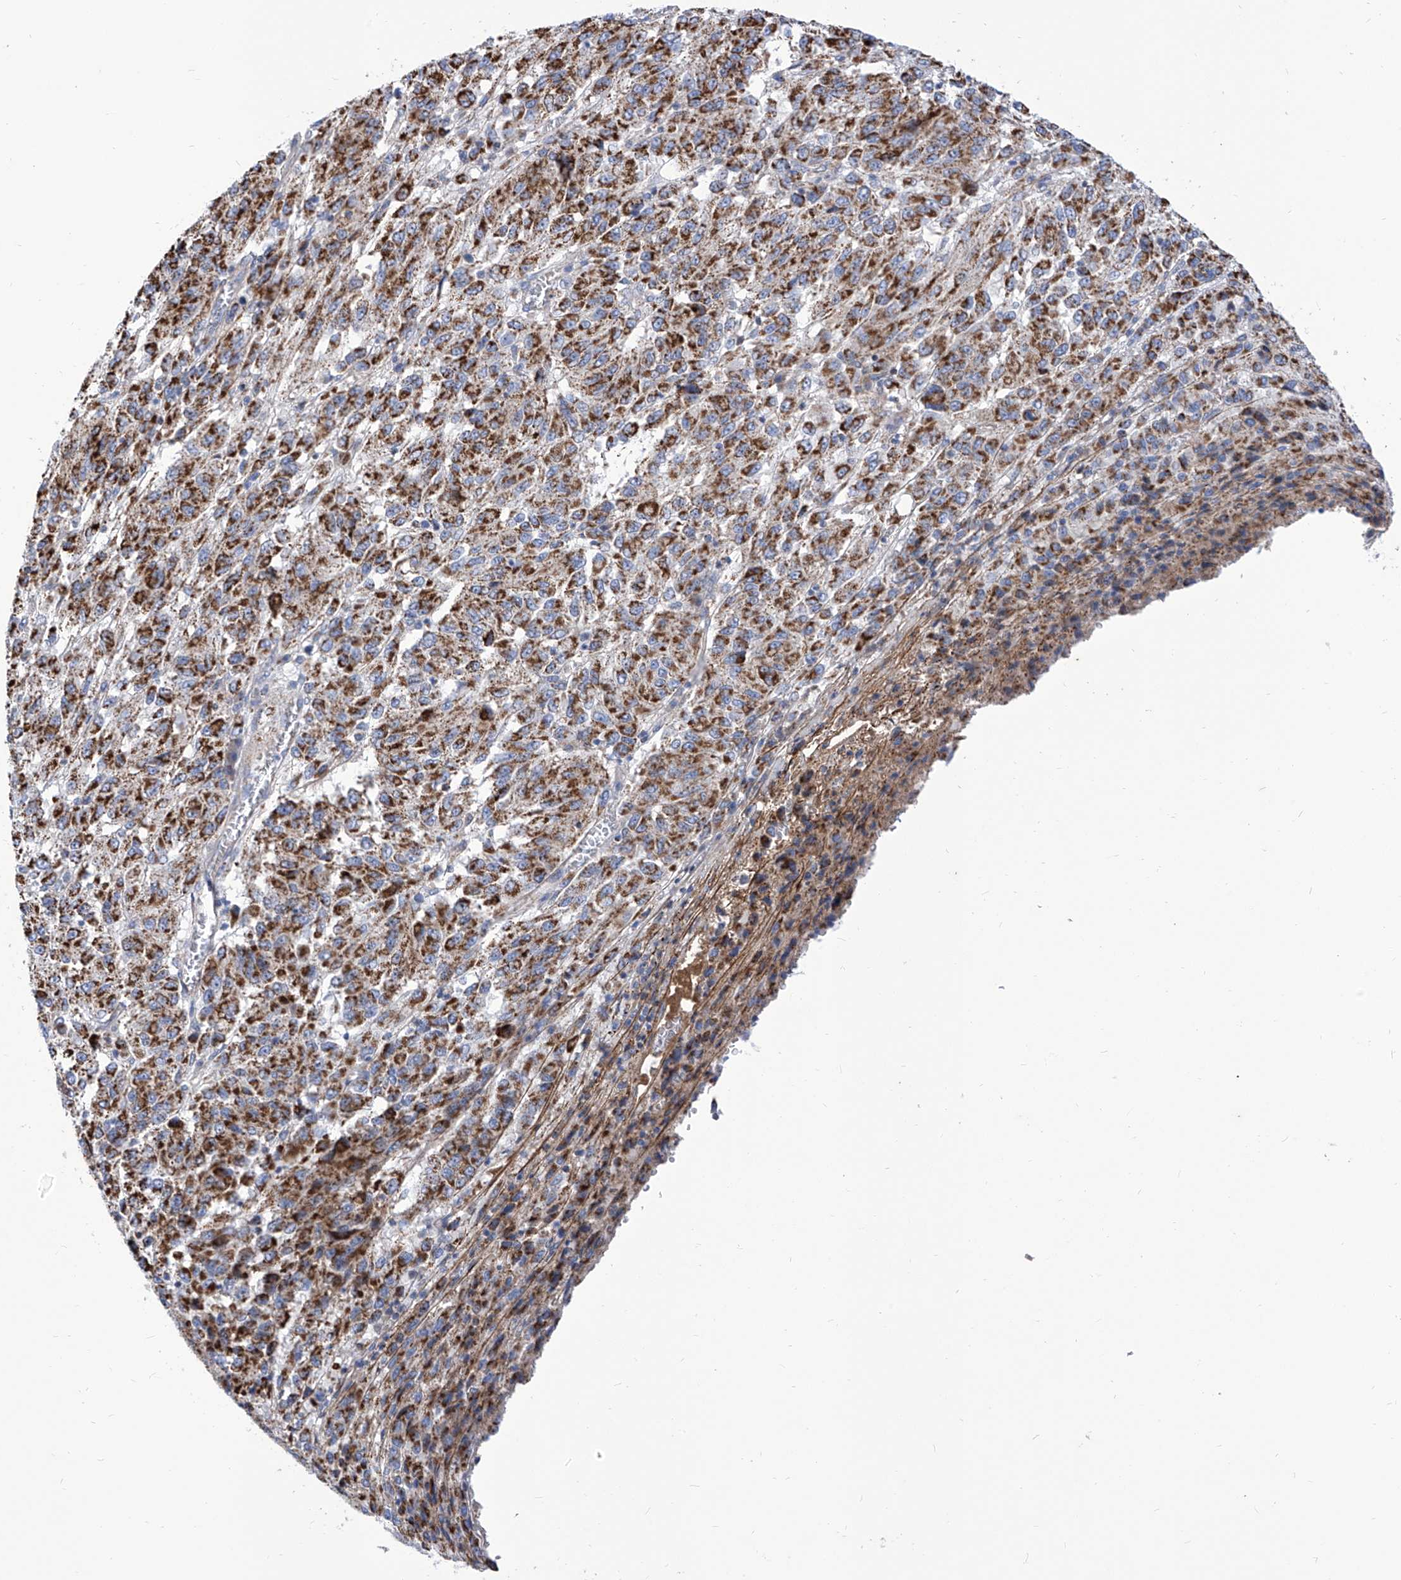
{"staining": {"intensity": "strong", "quantity": ">75%", "location": "cytoplasmic/membranous"}, "tissue": "melanoma", "cell_type": "Tumor cells", "image_type": "cancer", "snomed": [{"axis": "morphology", "description": "Malignant melanoma, Metastatic site"}, {"axis": "topography", "description": "Lung"}], "caption": "A brown stain highlights strong cytoplasmic/membranous staining of a protein in human melanoma tumor cells.", "gene": "SRBD1", "patient": {"sex": "male", "age": 64}}